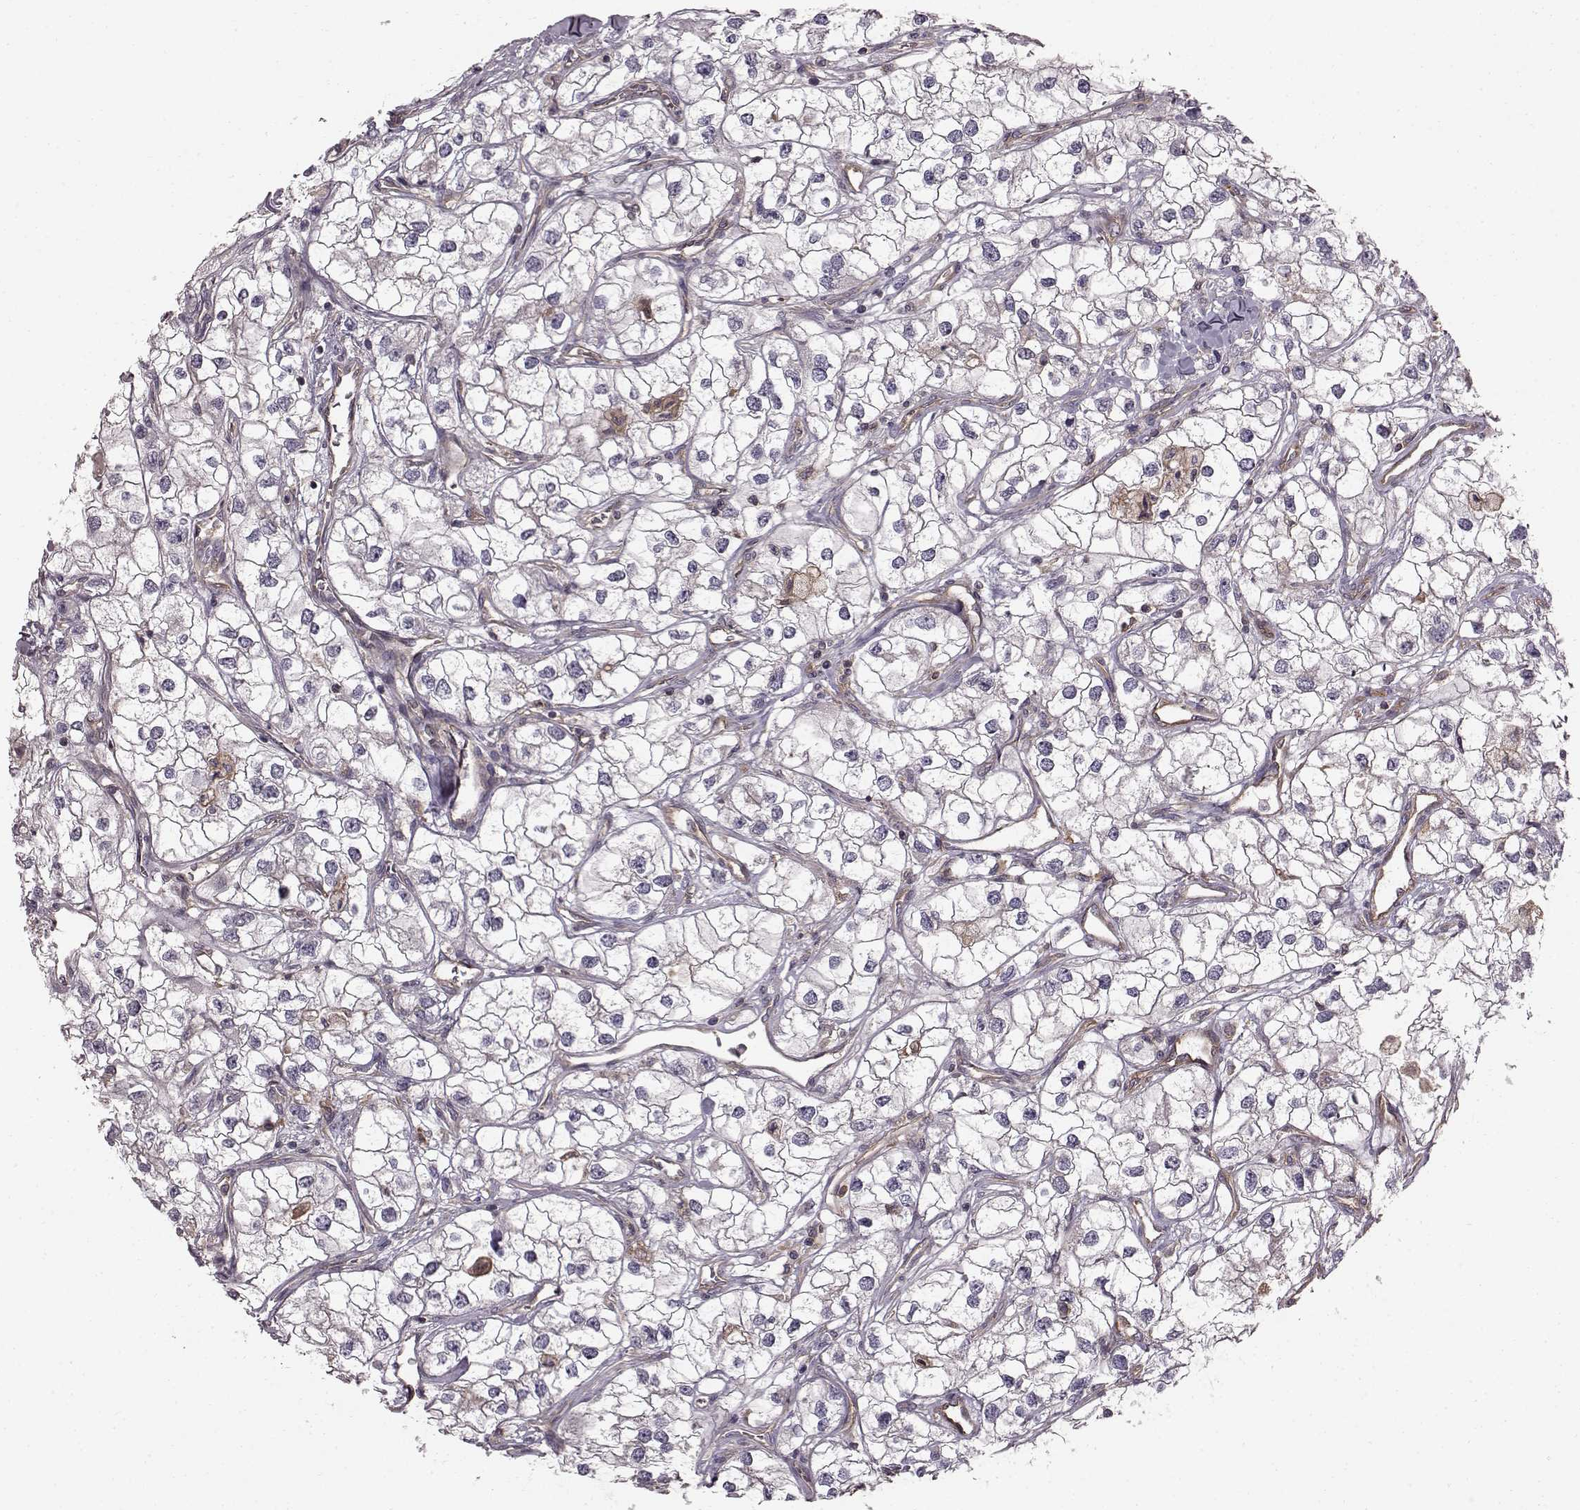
{"staining": {"intensity": "negative", "quantity": "none", "location": "none"}, "tissue": "renal cancer", "cell_type": "Tumor cells", "image_type": "cancer", "snomed": [{"axis": "morphology", "description": "Adenocarcinoma, NOS"}, {"axis": "topography", "description": "Kidney"}], "caption": "The micrograph shows no significant staining in tumor cells of adenocarcinoma (renal). (Stains: DAB immunohistochemistry (IHC) with hematoxylin counter stain, Microscopy: brightfield microscopy at high magnification).", "gene": "RABGAP1", "patient": {"sex": "male", "age": 59}}